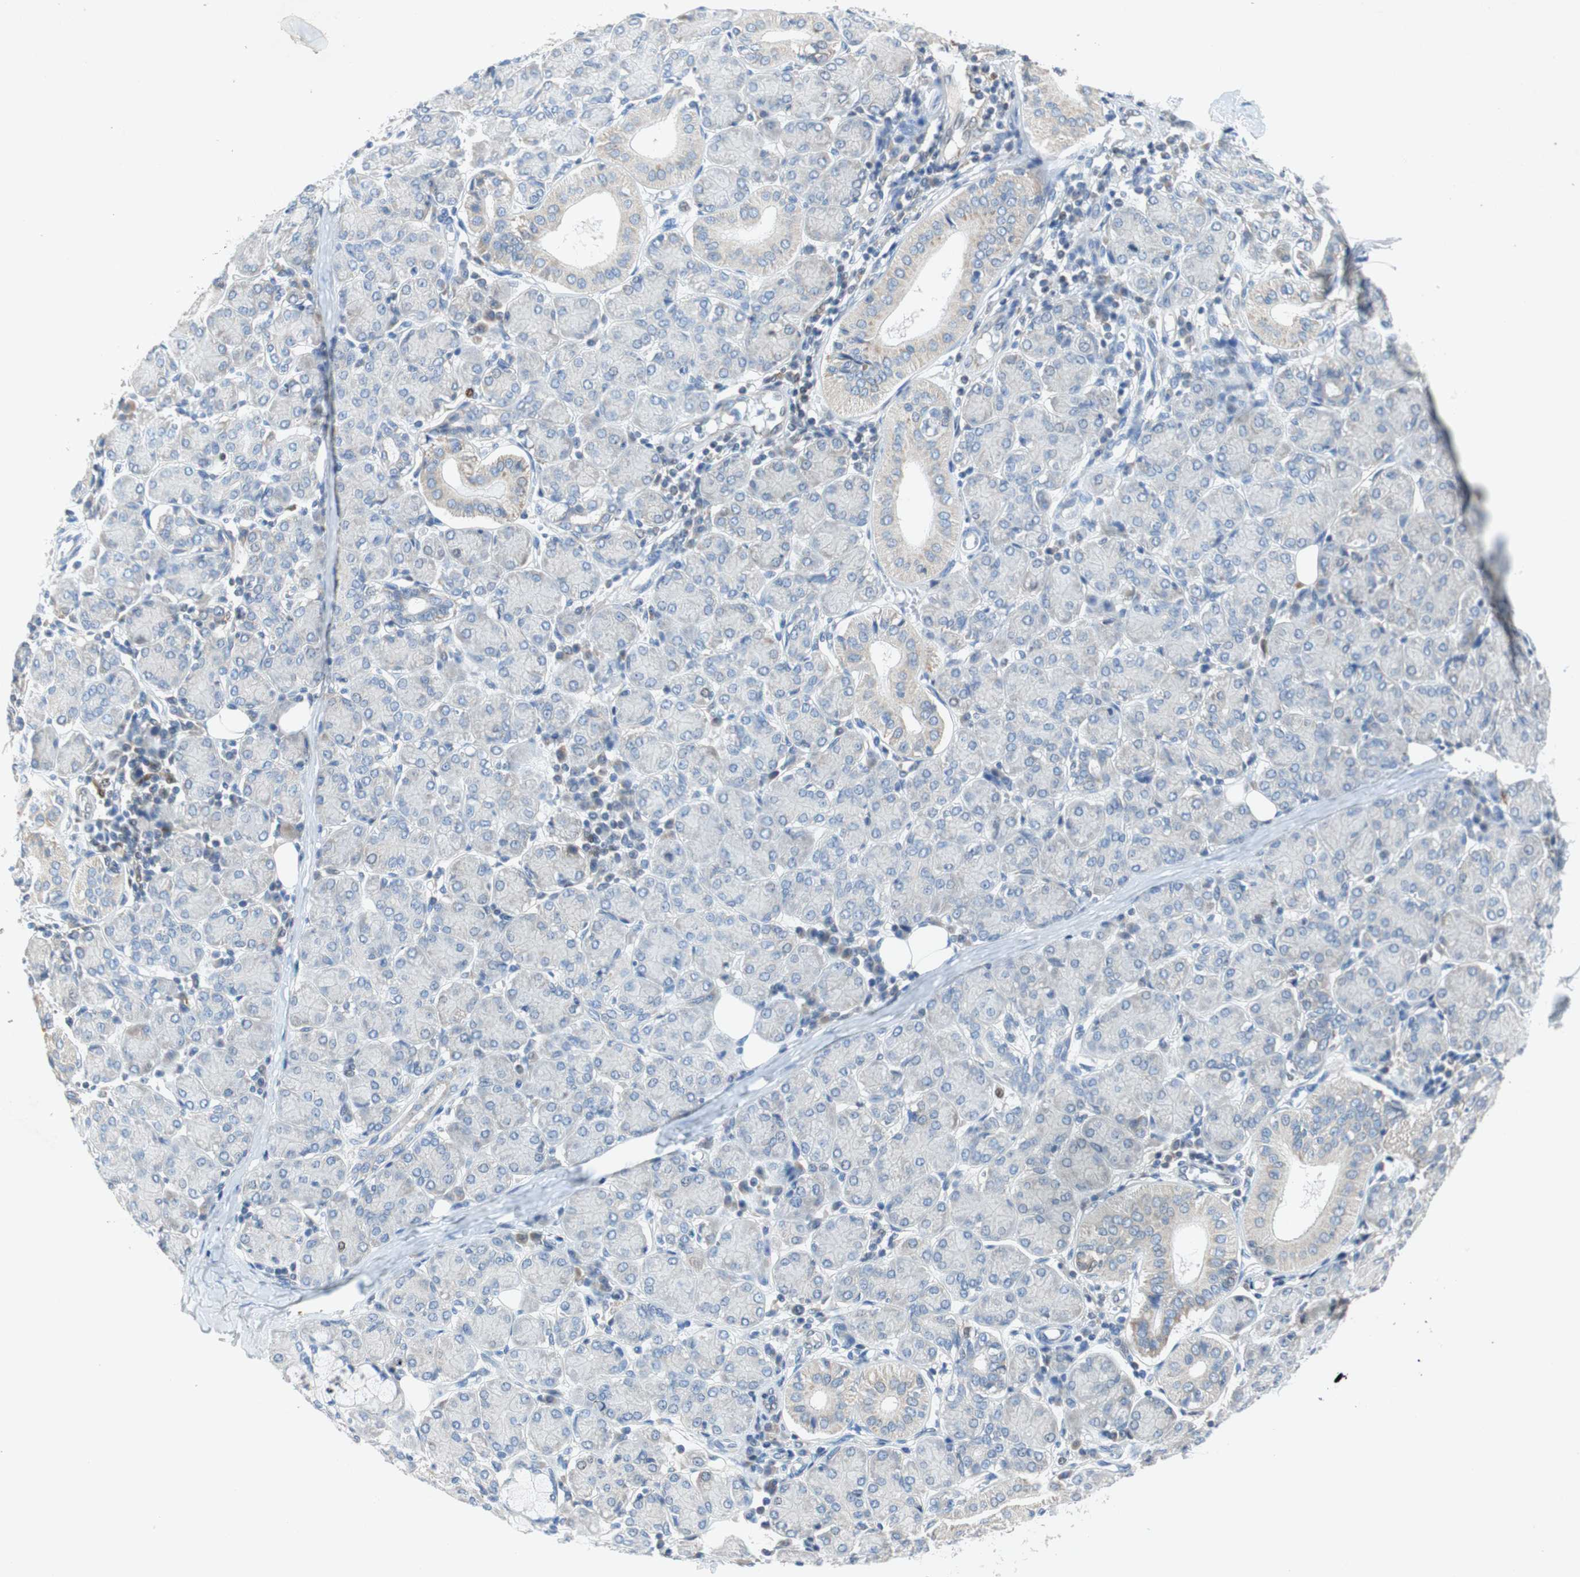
{"staining": {"intensity": "weak", "quantity": "<25%", "location": "cytoplasmic/membranous"}, "tissue": "salivary gland", "cell_type": "Glandular cells", "image_type": "normal", "snomed": [{"axis": "morphology", "description": "Normal tissue, NOS"}, {"axis": "morphology", "description": "Inflammation, NOS"}, {"axis": "topography", "description": "Lymph node"}, {"axis": "topography", "description": "Salivary gland"}], "caption": "The photomicrograph exhibits no significant staining in glandular cells of salivary gland.", "gene": "RELB", "patient": {"sex": "male", "age": 3}}